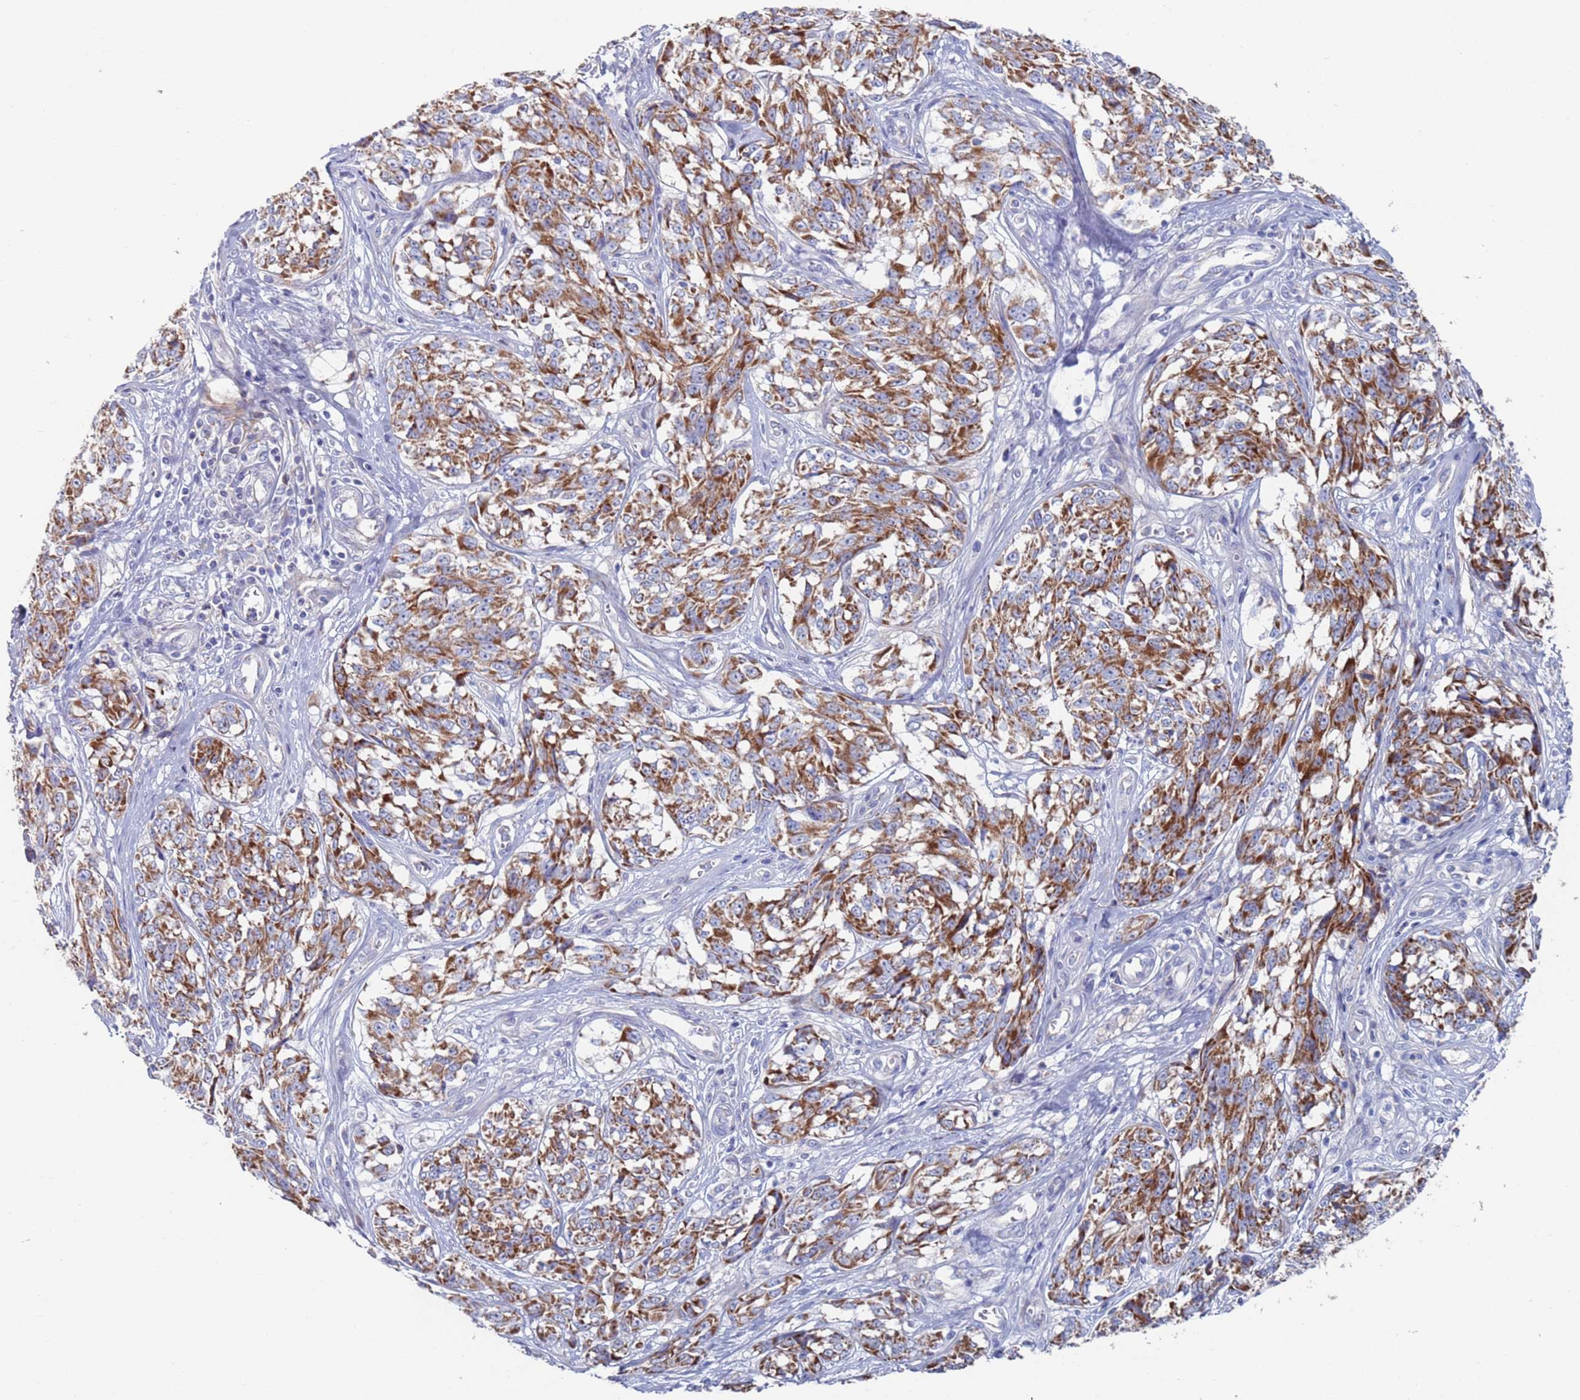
{"staining": {"intensity": "strong", "quantity": ">75%", "location": "cytoplasmic/membranous"}, "tissue": "melanoma", "cell_type": "Tumor cells", "image_type": "cancer", "snomed": [{"axis": "morphology", "description": "Malignant melanoma, NOS"}, {"axis": "topography", "description": "Skin"}], "caption": "The immunohistochemical stain highlights strong cytoplasmic/membranous expression in tumor cells of malignant melanoma tissue.", "gene": "MRPL22", "patient": {"sex": "female", "age": 64}}